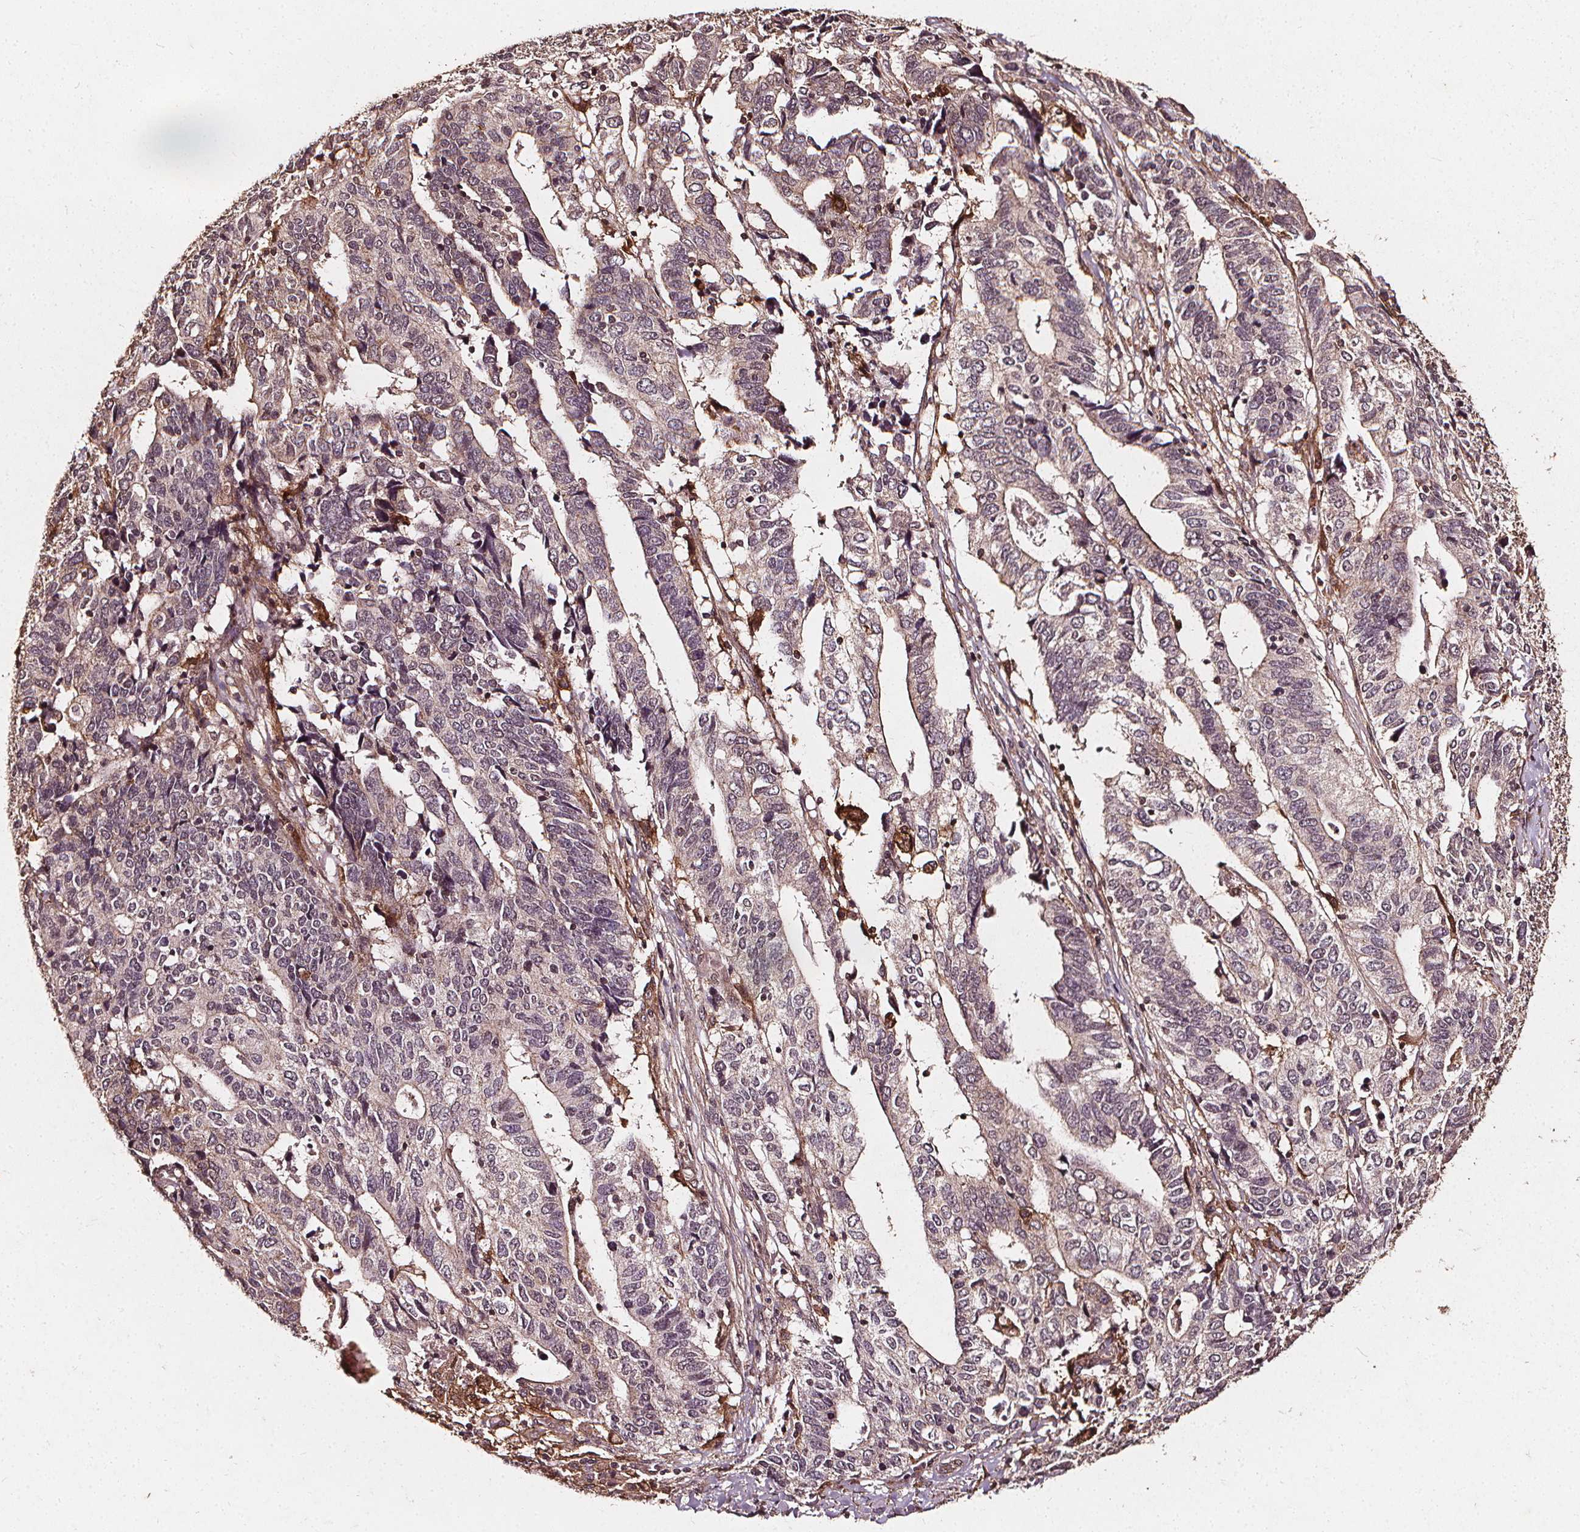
{"staining": {"intensity": "weak", "quantity": "<25%", "location": "cytoplasmic/membranous"}, "tissue": "stomach cancer", "cell_type": "Tumor cells", "image_type": "cancer", "snomed": [{"axis": "morphology", "description": "Adenocarcinoma, NOS"}, {"axis": "topography", "description": "Stomach, upper"}], "caption": "This is a image of IHC staining of adenocarcinoma (stomach), which shows no expression in tumor cells. (Immunohistochemistry, brightfield microscopy, high magnification).", "gene": "ABCA1", "patient": {"sex": "female", "age": 67}}